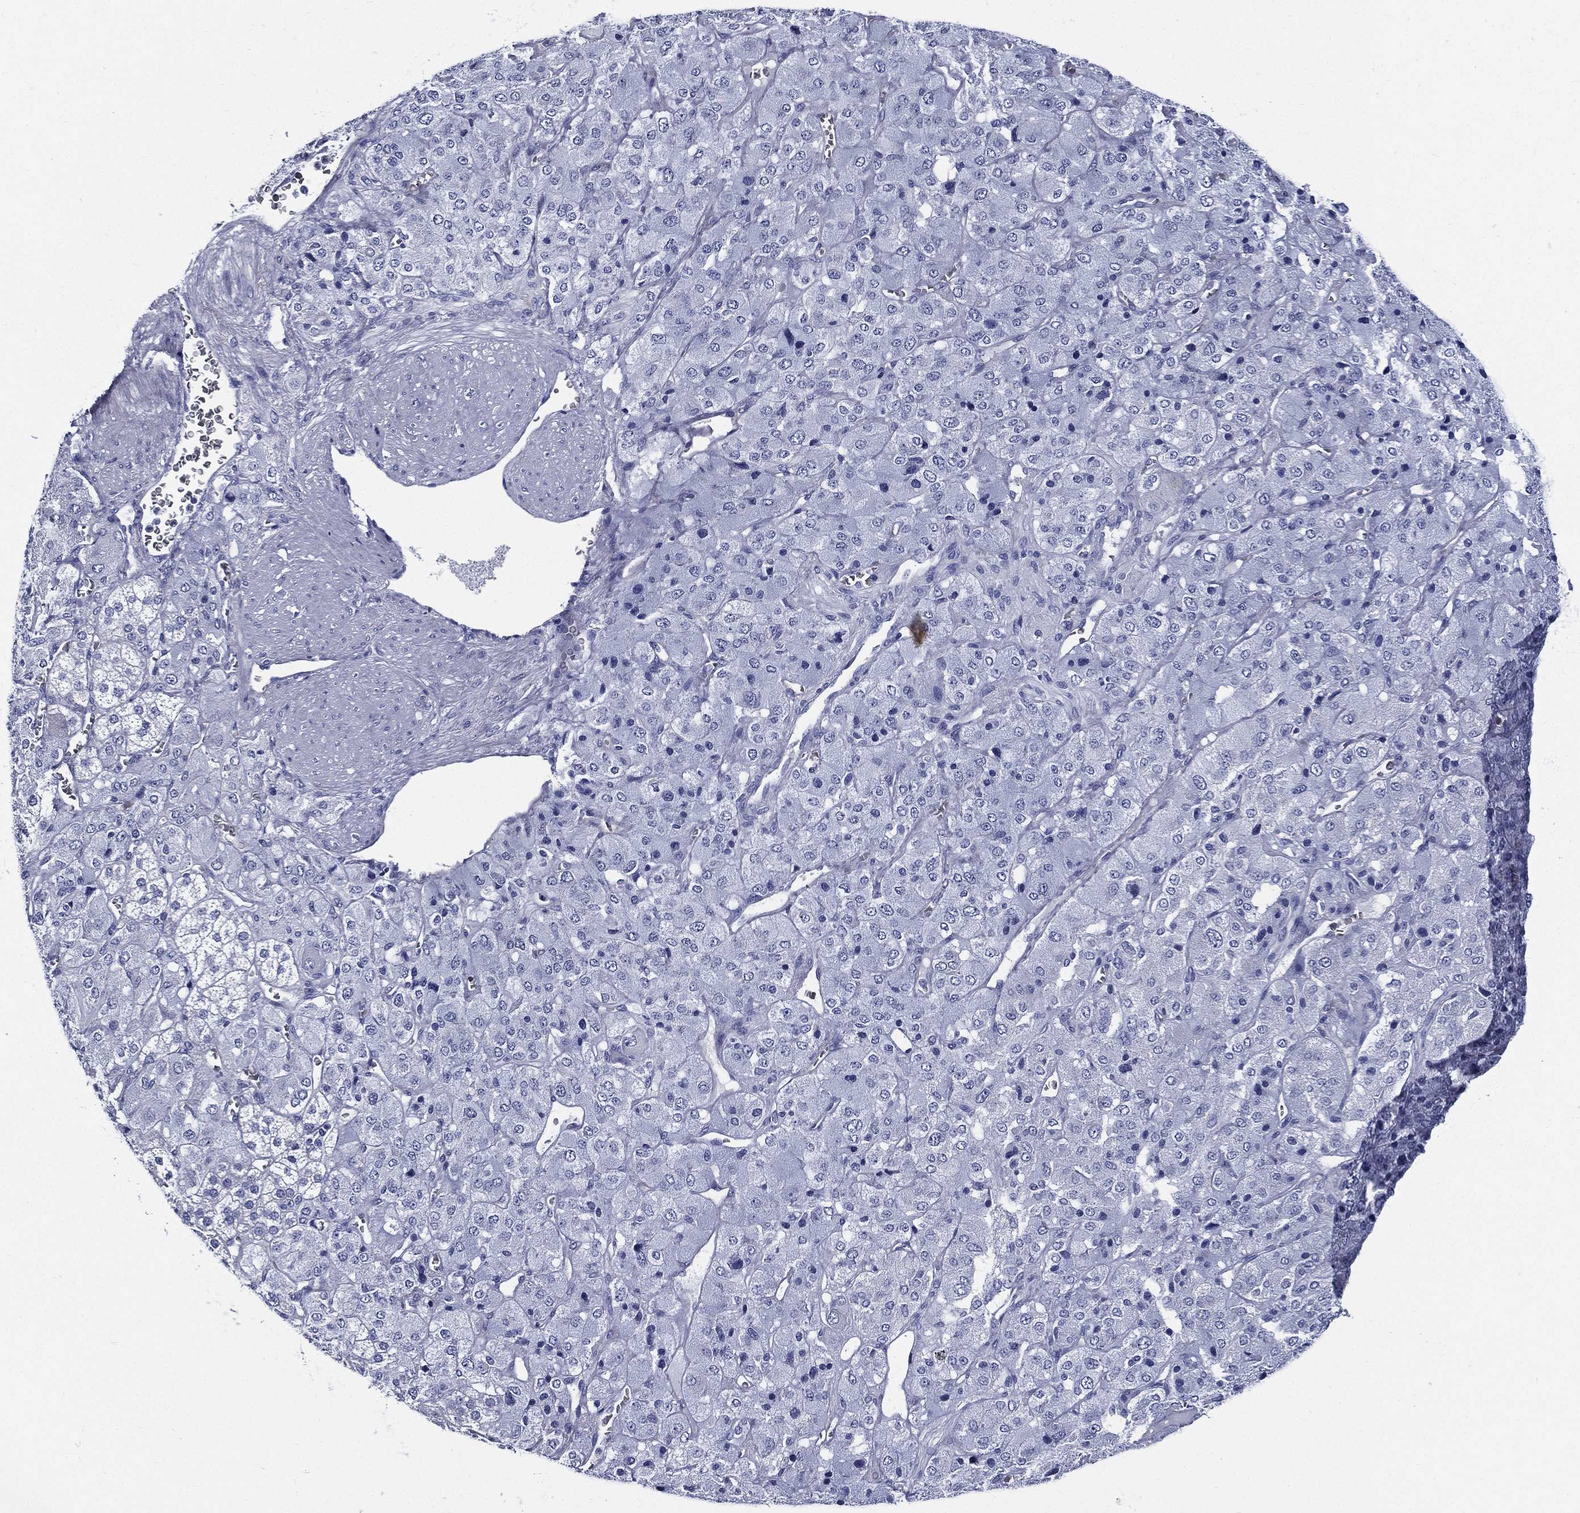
{"staining": {"intensity": "negative", "quantity": "none", "location": "none"}, "tissue": "adrenal gland", "cell_type": "Glandular cells", "image_type": "normal", "snomed": [{"axis": "morphology", "description": "Normal tissue, NOS"}, {"axis": "topography", "description": "Adrenal gland"}], "caption": "High power microscopy image of an IHC micrograph of unremarkable adrenal gland, revealing no significant expression in glandular cells.", "gene": "NEDD9", "patient": {"sex": "female", "age": 60}}